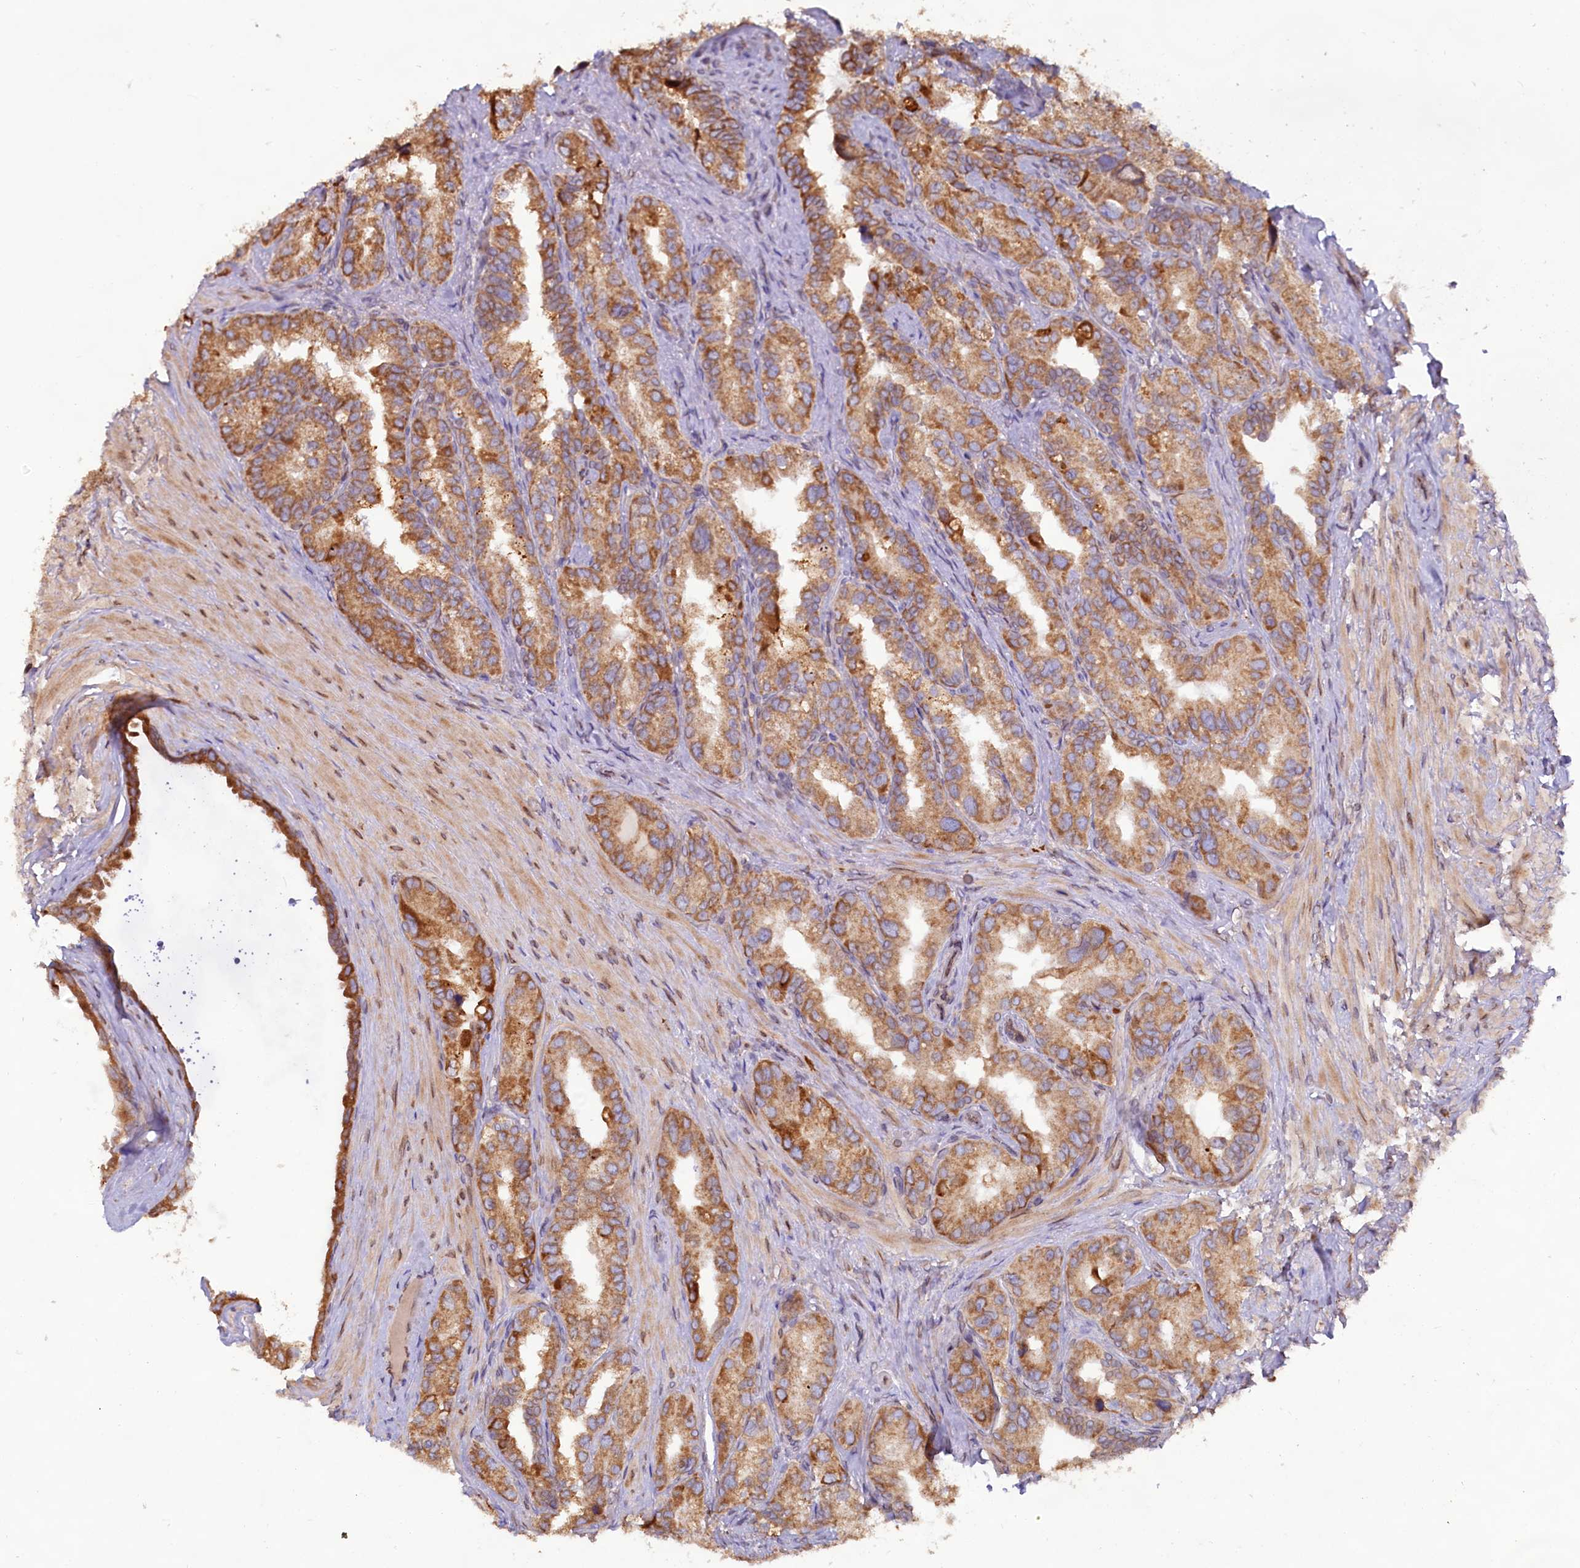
{"staining": {"intensity": "moderate", "quantity": ">75%", "location": "cytoplasmic/membranous"}, "tissue": "seminal vesicle", "cell_type": "Glandular cells", "image_type": "normal", "snomed": [{"axis": "morphology", "description": "Normal tissue, NOS"}, {"axis": "topography", "description": "Seminal veicle"}, {"axis": "topography", "description": "Peripheral nerve tissue"}], "caption": "Immunohistochemistry (IHC) photomicrograph of unremarkable seminal vesicle: human seminal vesicle stained using immunohistochemistry exhibits medium levels of moderate protein expression localized specifically in the cytoplasmic/membranous of glandular cells, appearing as a cytoplasmic/membranous brown color.", "gene": "TBC1D19", "patient": {"sex": "male", "age": 67}}